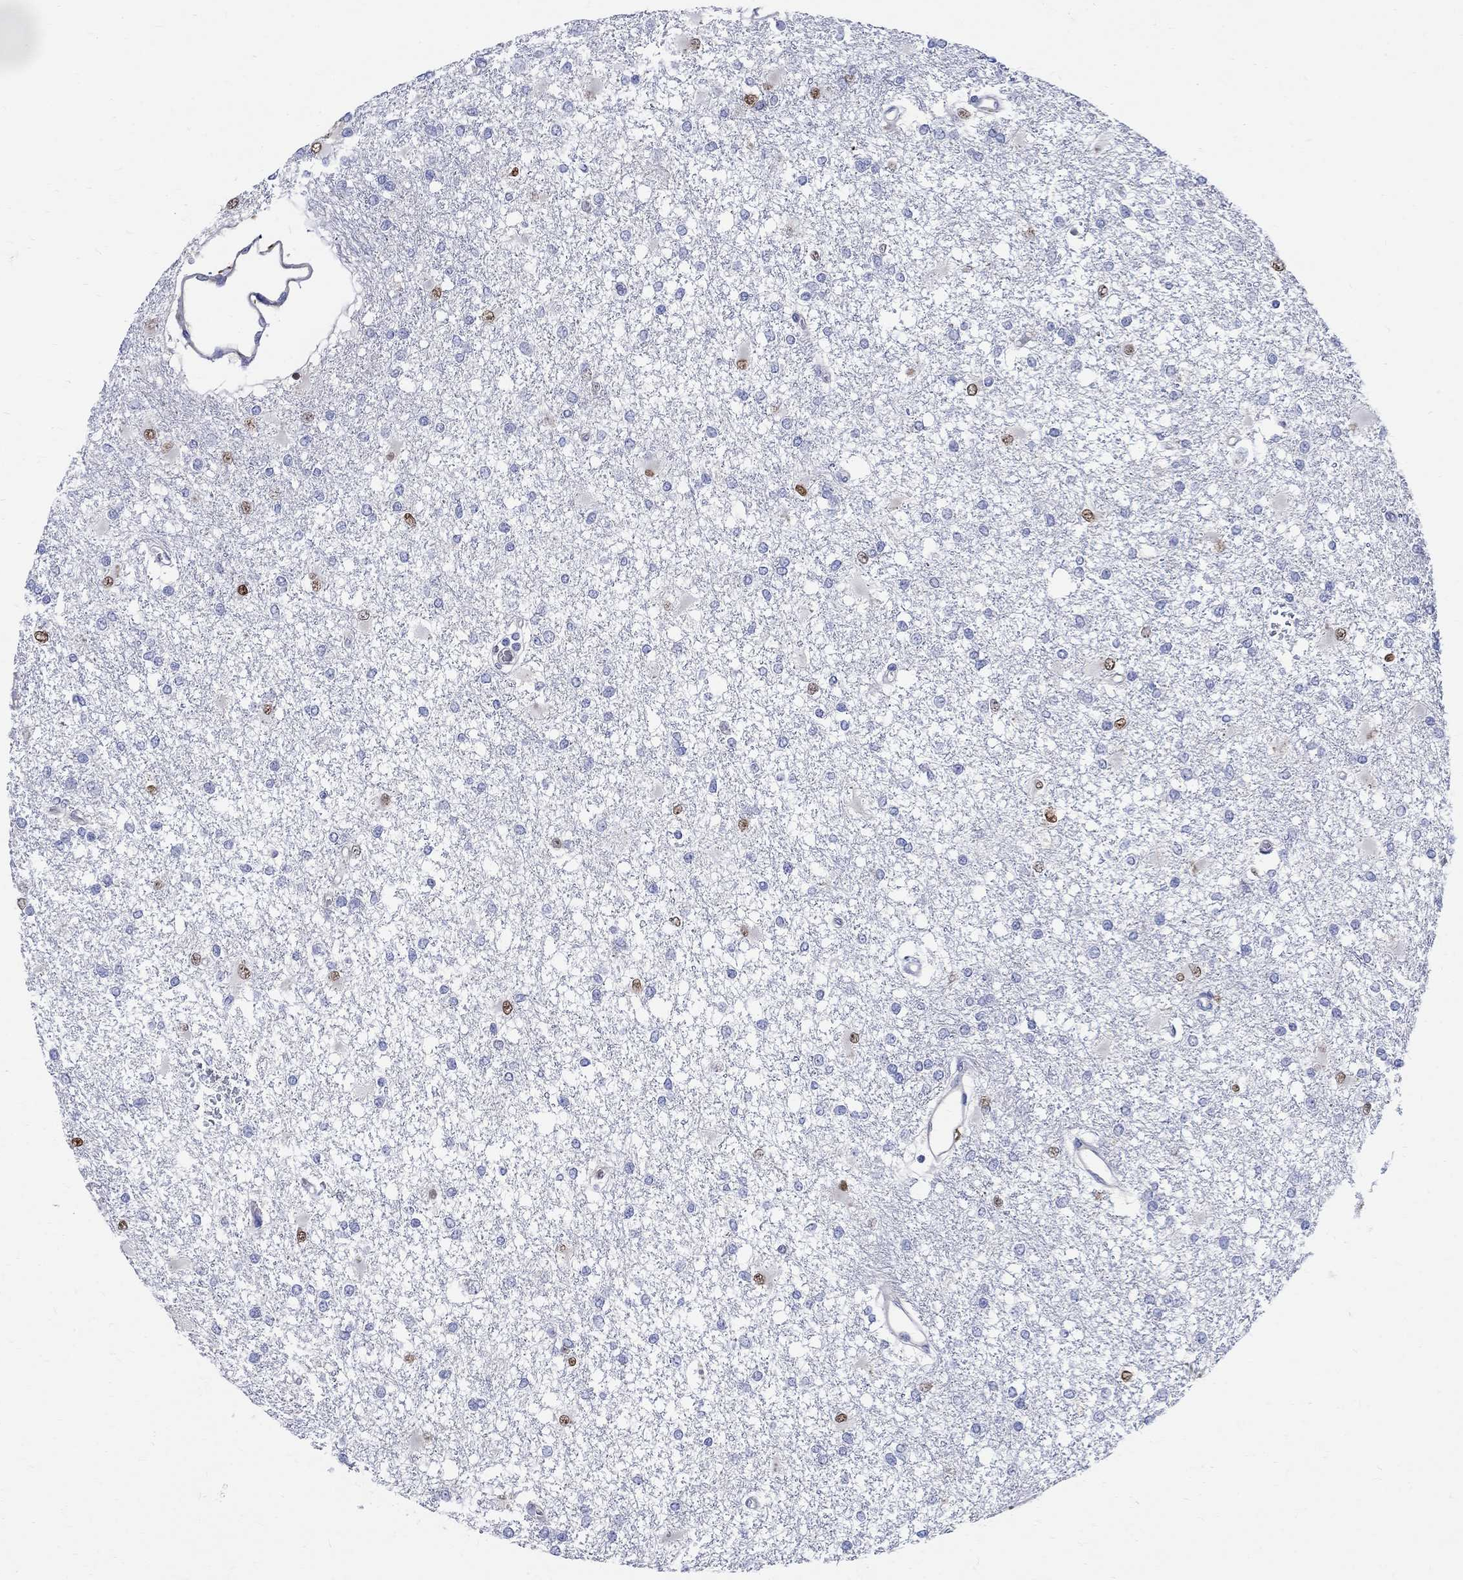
{"staining": {"intensity": "weak", "quantity": "<25%", "location": "nuclear"}, "tissue": "glioma", "cell_type": "Tumor cells", "image_type": "cancer", "snomed": [{"axis": "morphology", "description": "Glioma, malignant, High grade"}, {"axis": "topography", "description": "Cerebral cortex"}], "caption": "This is a photomicrograph of immunohistochemistry staining of malignant high-grade glioma, which shows no expression in tumor cells. Nuclei are stained in blue.", "gene": "SOX2", "patient": {"sex": "male", "age": 79}}